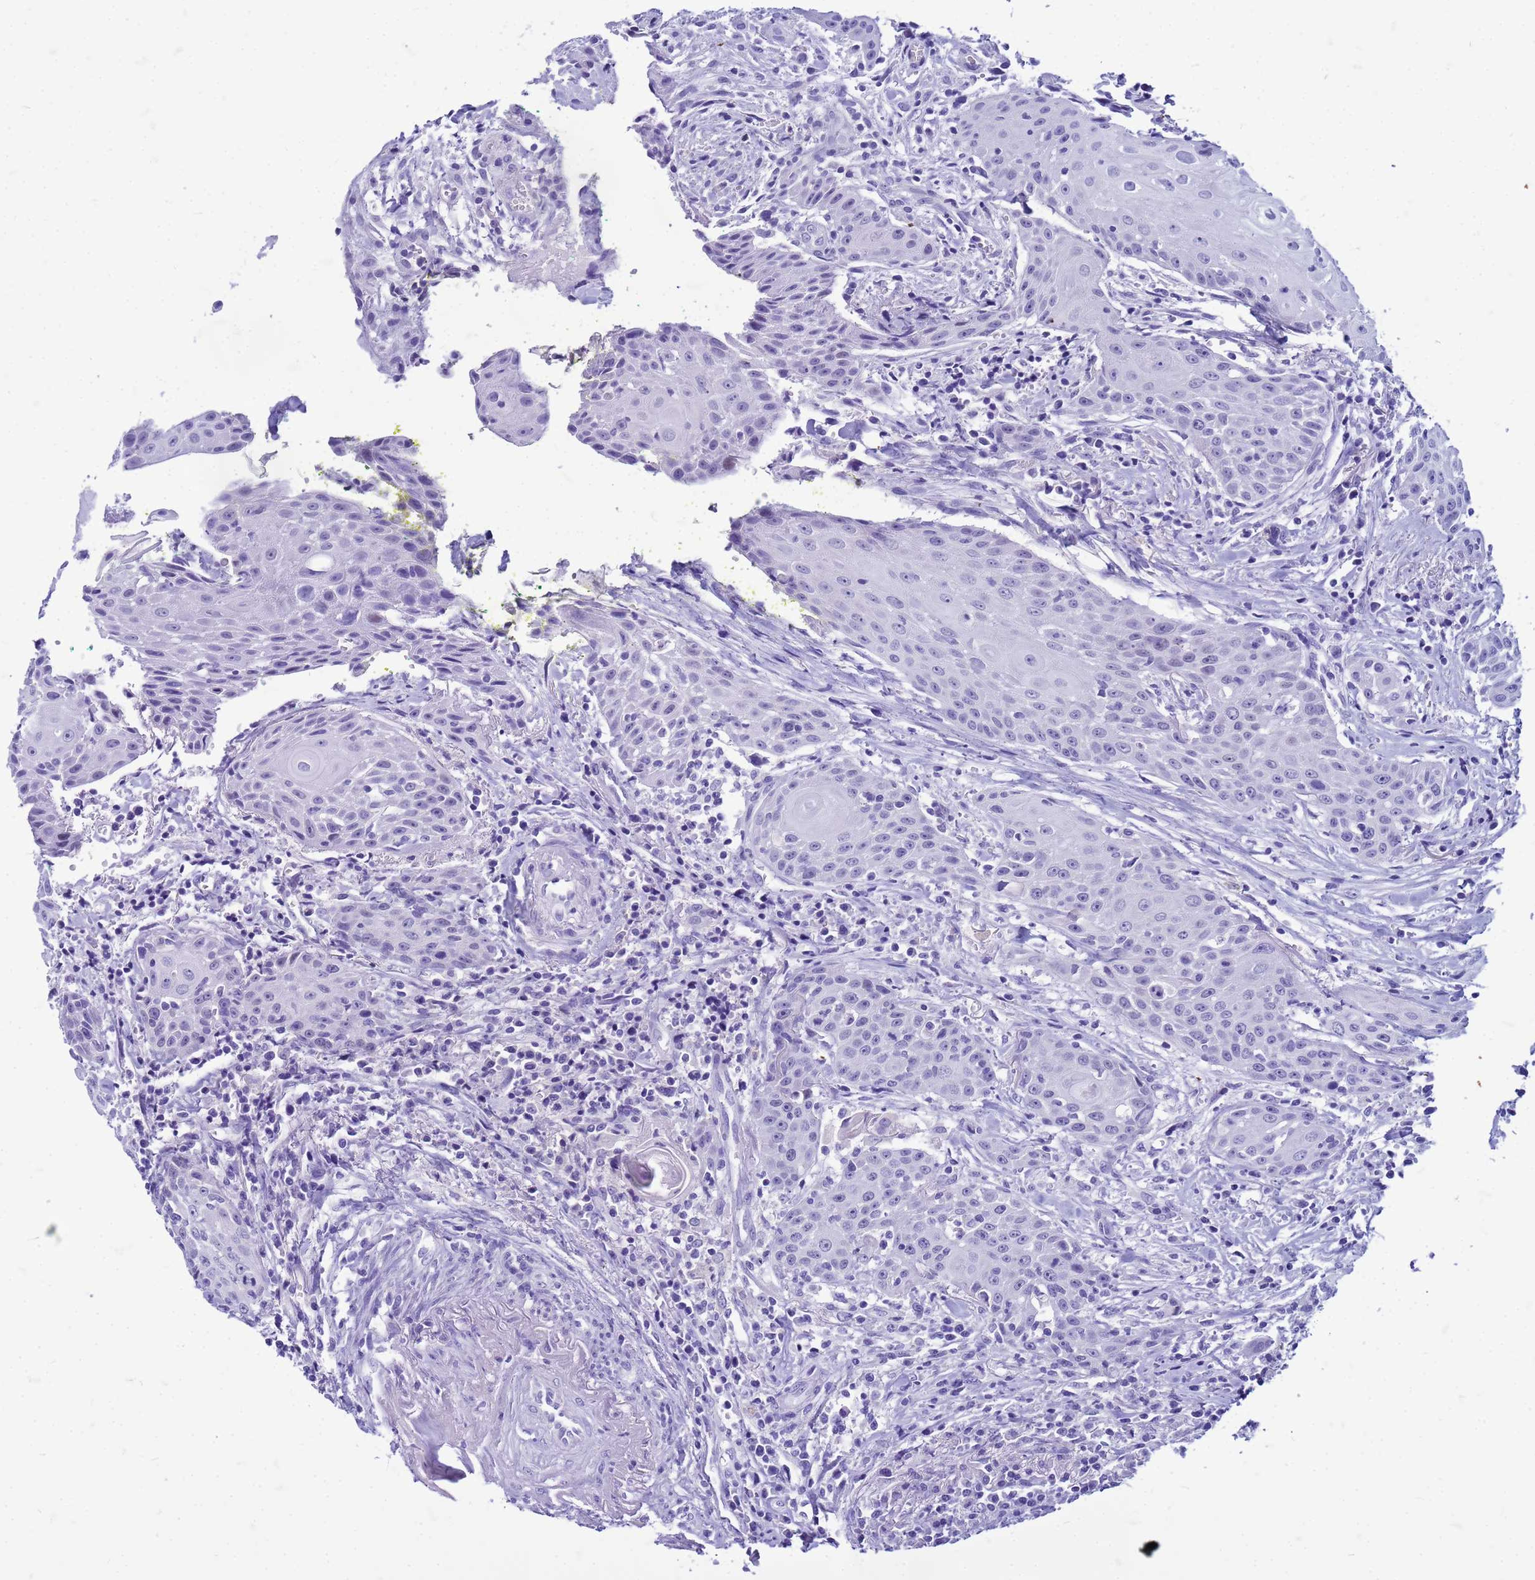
{"staining": {"intensity": "negative", "quantity": "none", "location": "none"}, "tissue": "head and neck cancer", "cell_type": "Tumor cells", "image_type": "cancer", "snomed": [{"axis": "morphology", "description": "Squamous cell carcinoma, NOS"}, {"axis": "topography", "description": "Oral tissue"}, {"axis": "topography", "description": "Head-Neck"}], "caption": "The immunohistochemistry image has no significant positivity in tumor cells of head and neck squamous cell carcinoma tissue. (DAB immunohistochemistry visualized using brightfield microscopy, high magnification).", "gene": "CFAP100", "patient": {"sex": "female", "age": 82}}